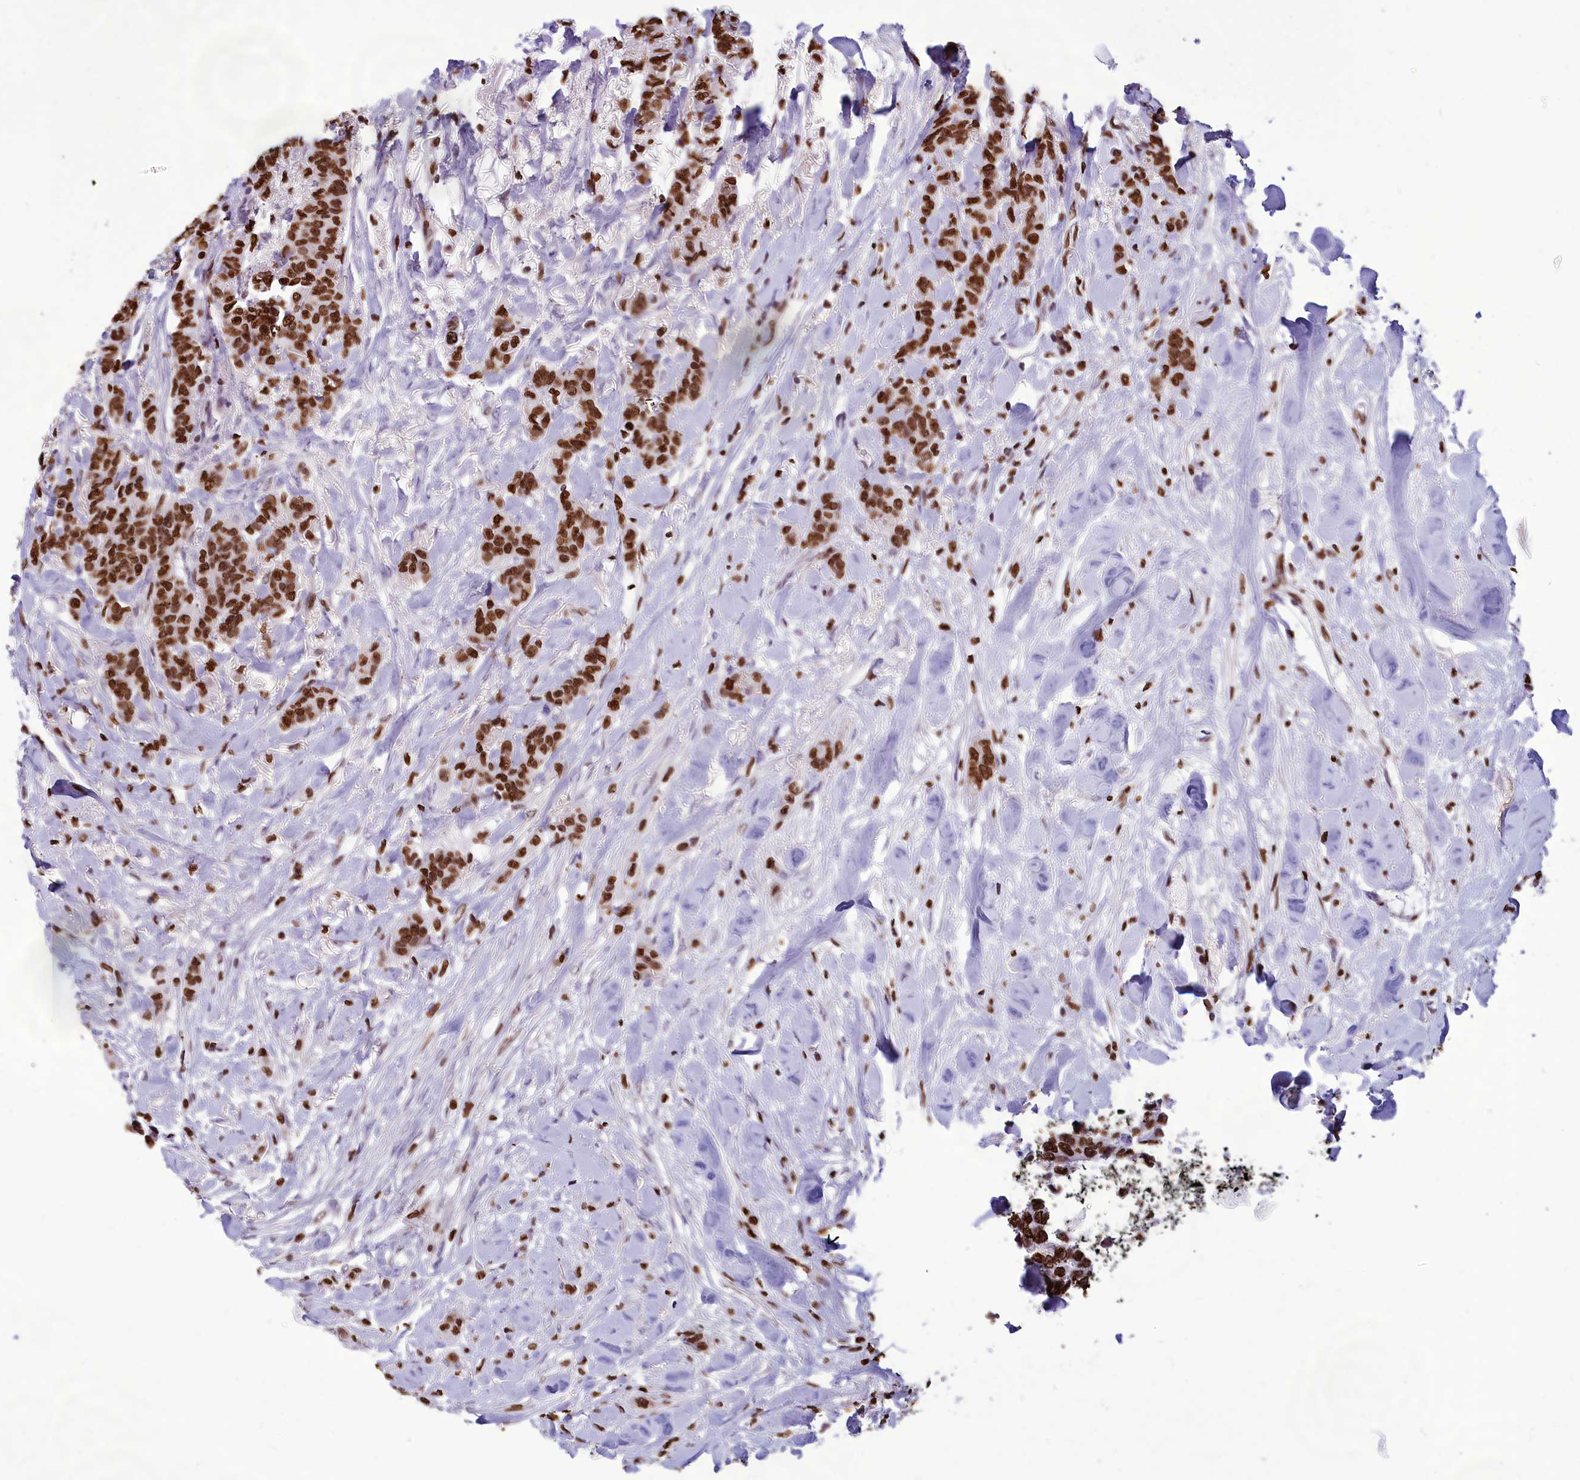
{"staining": {"intensity": "strong", "quantity": ">75%", "location": "nuclear"}, "tissue": "breast cancer", "cell_type": "Tumor cells", "image_type": "cancer", "snomed": [{"axis": "morphology", "description": "Duct carcinoma"}, {"axis": "topography", "description": "Breast"}], "caption": "Immunohistochemistry (IHC) image of infiltrating ductal carcinoma (breast) stained for a protein (brown), which displays high levels of strong nuclear positivity in about >75% of tumor cells.", "gene": "AKAP17A", "patient": {"sex": "female", "age": 40}}